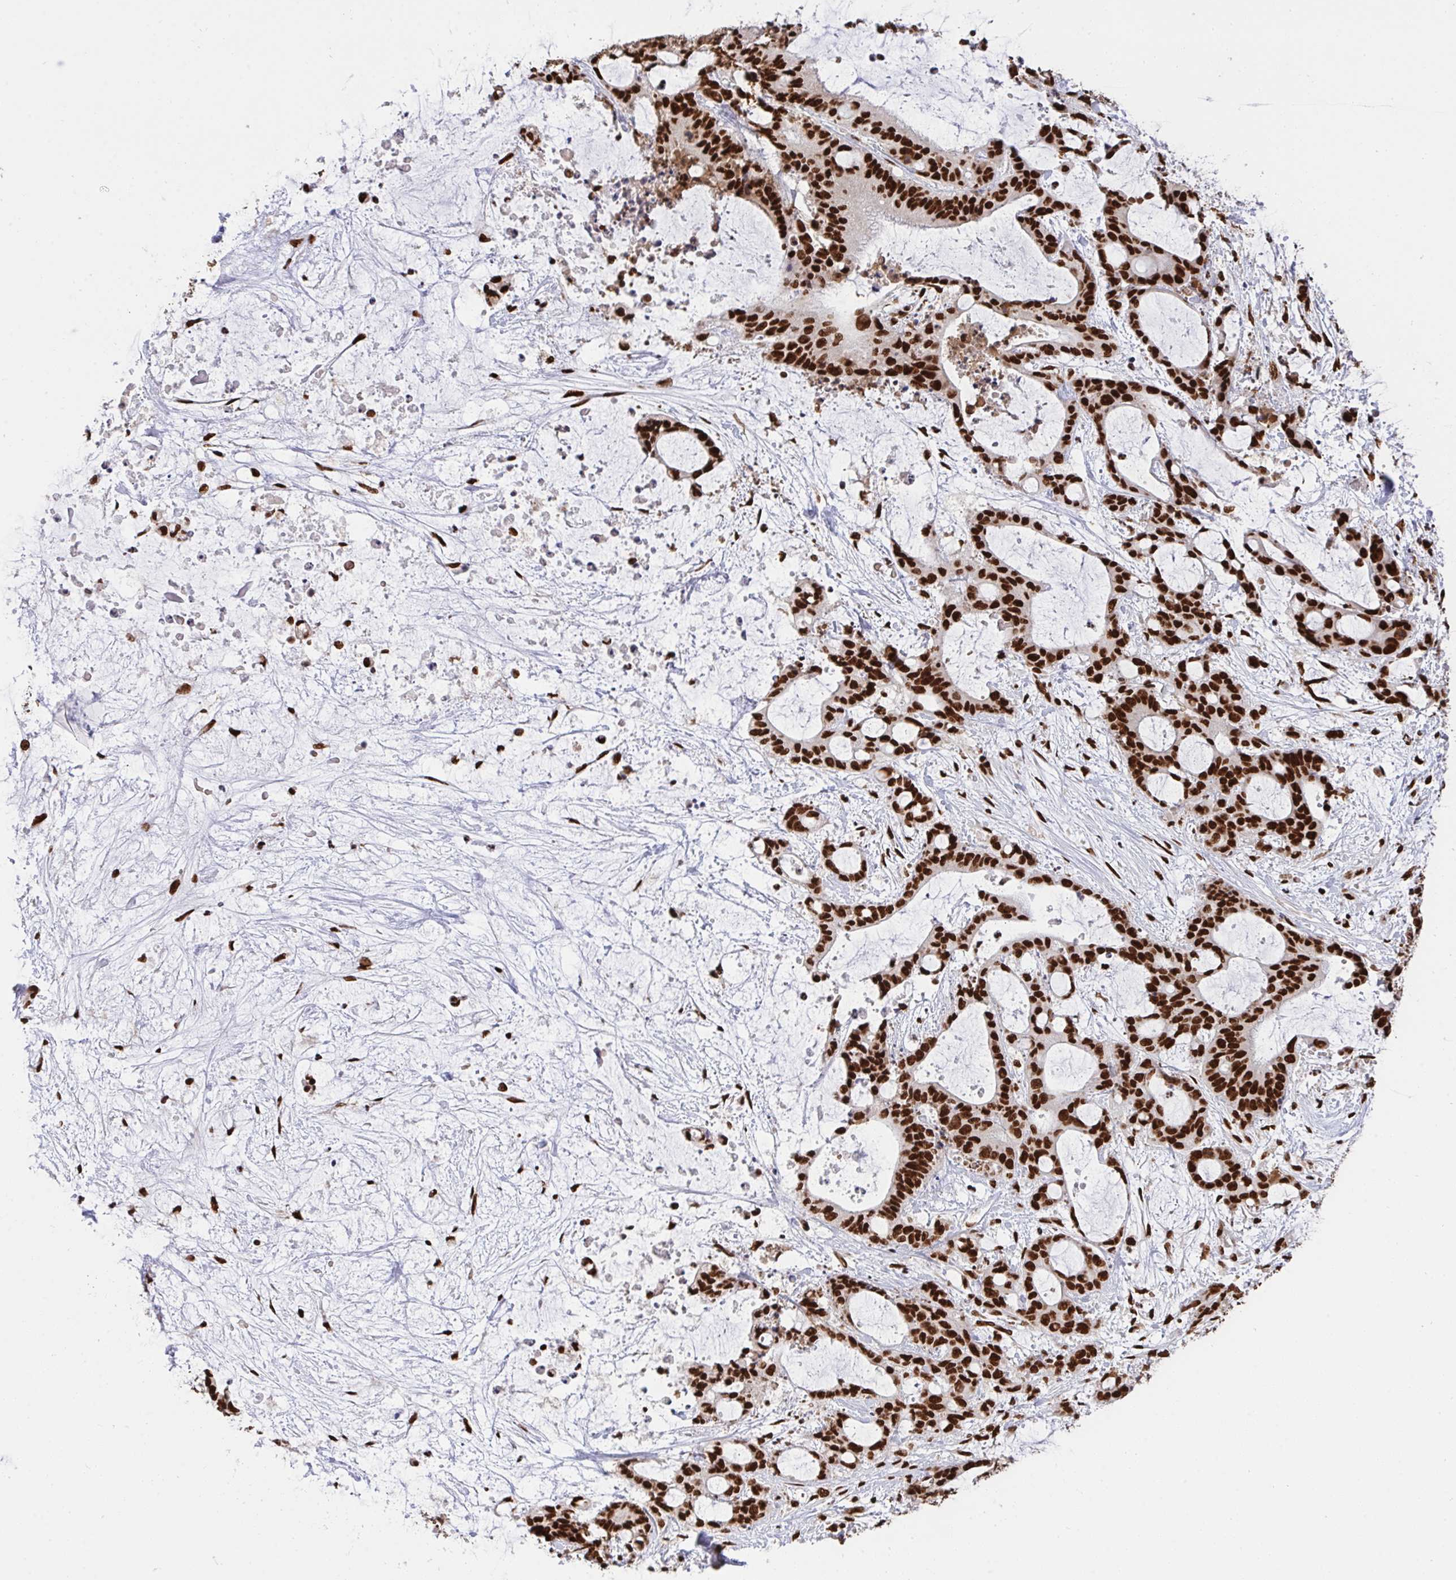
{"staining": {"intensity": "strong", "quantity": ">75%", "location": "nuclear"}, "tissue": "liver cancer", "cell_type": "Tumor cells", "image_type": "cancer", "snomed": [{"axis": "morphology", "description": "Normal tissue, NOS"}, {"axis": "morphology", "description": "Cholangiocarcinoma"}, {"axis": "topography", "description": "Liver"}, {"axis": "topography", "description": "Peripheral nerve tissue"}], "caption": "Immunohistochemistry (IHC) histopathology image of neoplastic tissue: human liver cholangiocarcinoma stained using immunohistochemistry (IHC) reveals high levels of strong protein expression localized specifically in the nuclear of tumor cells, appearing as a nuclear brown color.", "gene": "HNRNPL", "patient": {"sex": "female", "age": 73}}